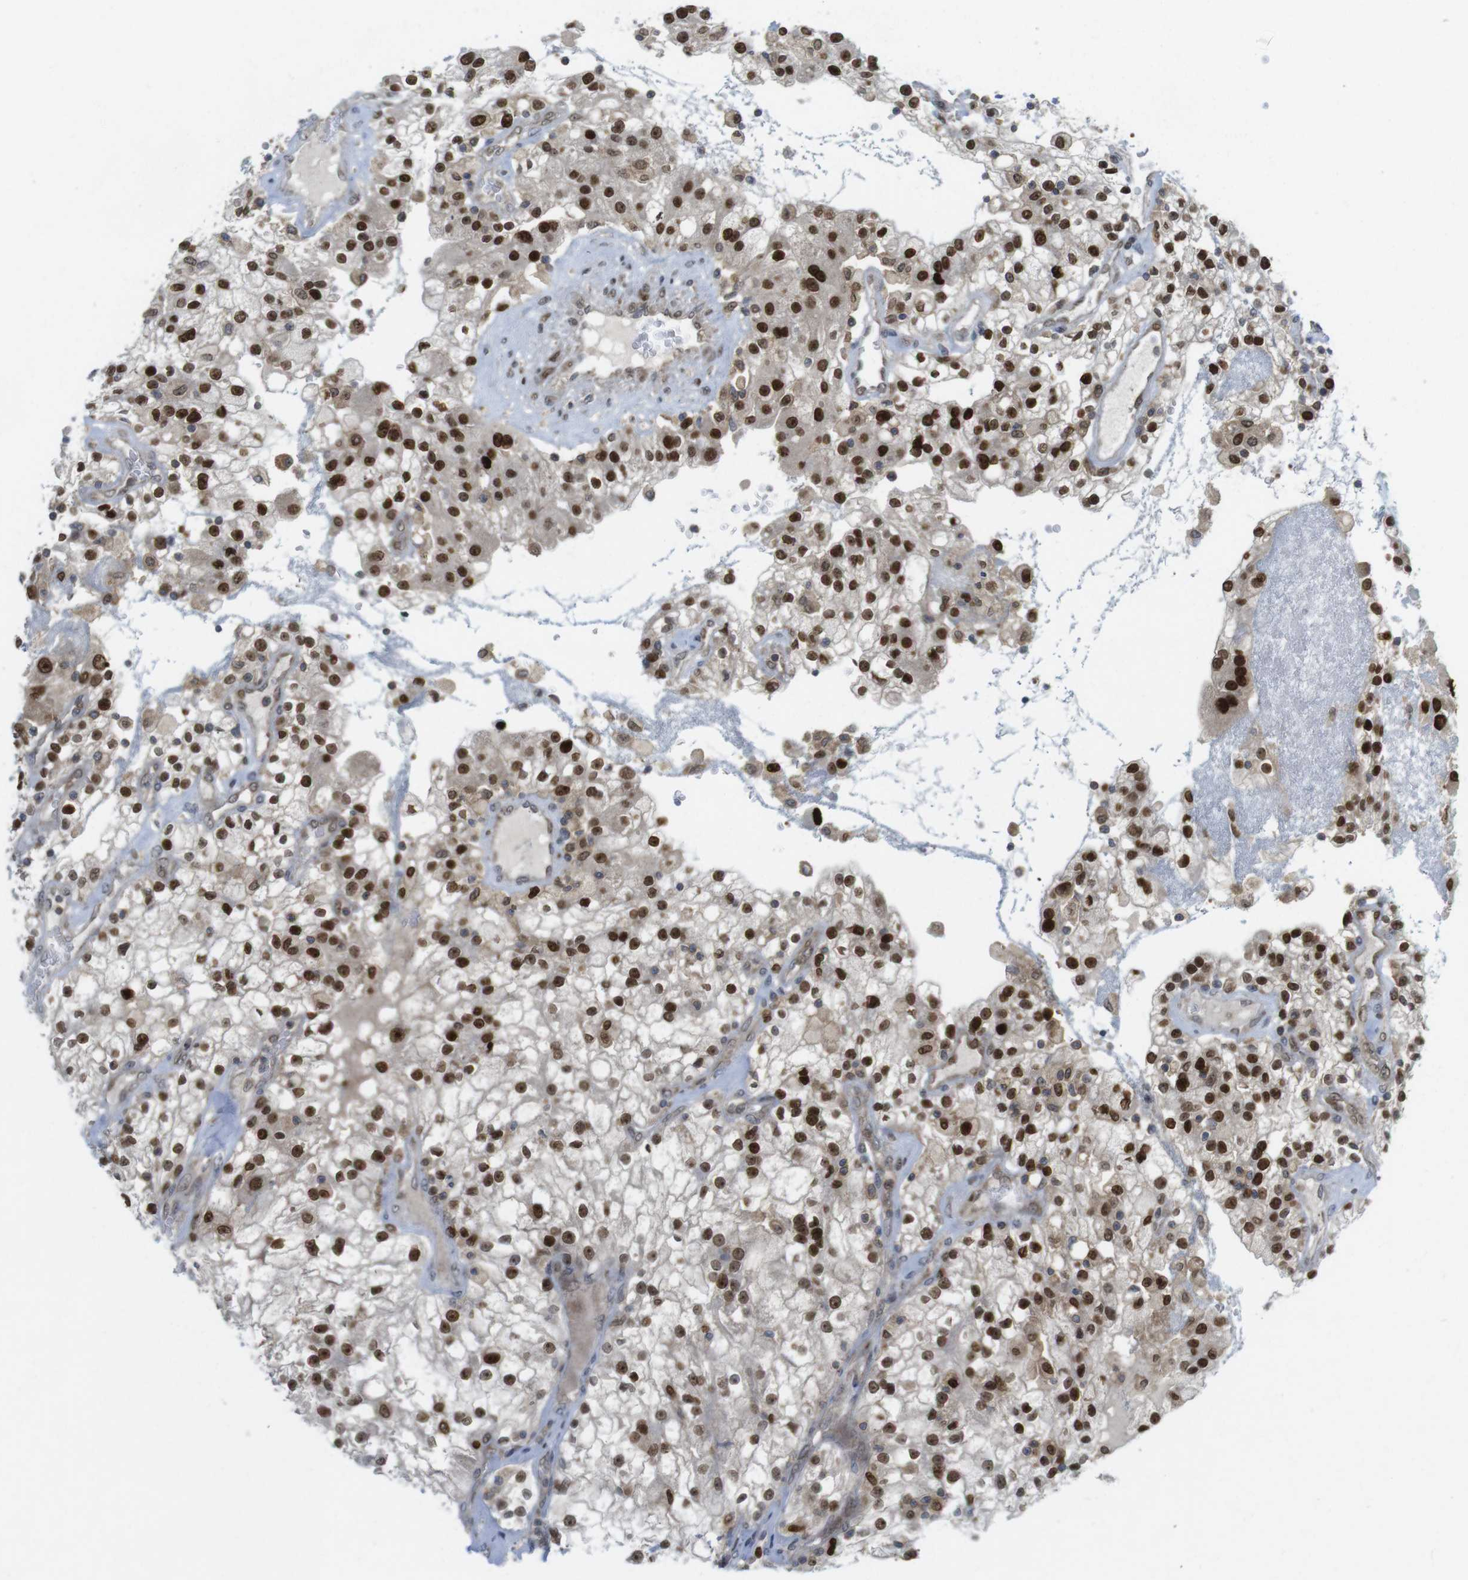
{"staining": {"intensity": "strong", "quantity": ">75%", "location": "nuclear"}, "tissue": "renal cancer", "cell_type": "Tumor cells", "image_type": "cancer", "snomed": [{"axis": "morphology", "description": "Adenocarcinoma, NOS"}, {"axis": "topography", "description": "Kidney"}], "caption": "Immunohistochemistry (IHC) micrograph of neoplastic tissue: renal cancer (adenocarcinoma) stained using immunohistochemistry reveals high levels of strong protein expression localized specifically in the nuclear of tumor cells, appearing as a nuclear brown color.", "gene": "RCC1", "patient": {"sex": "female", "age": 52}}